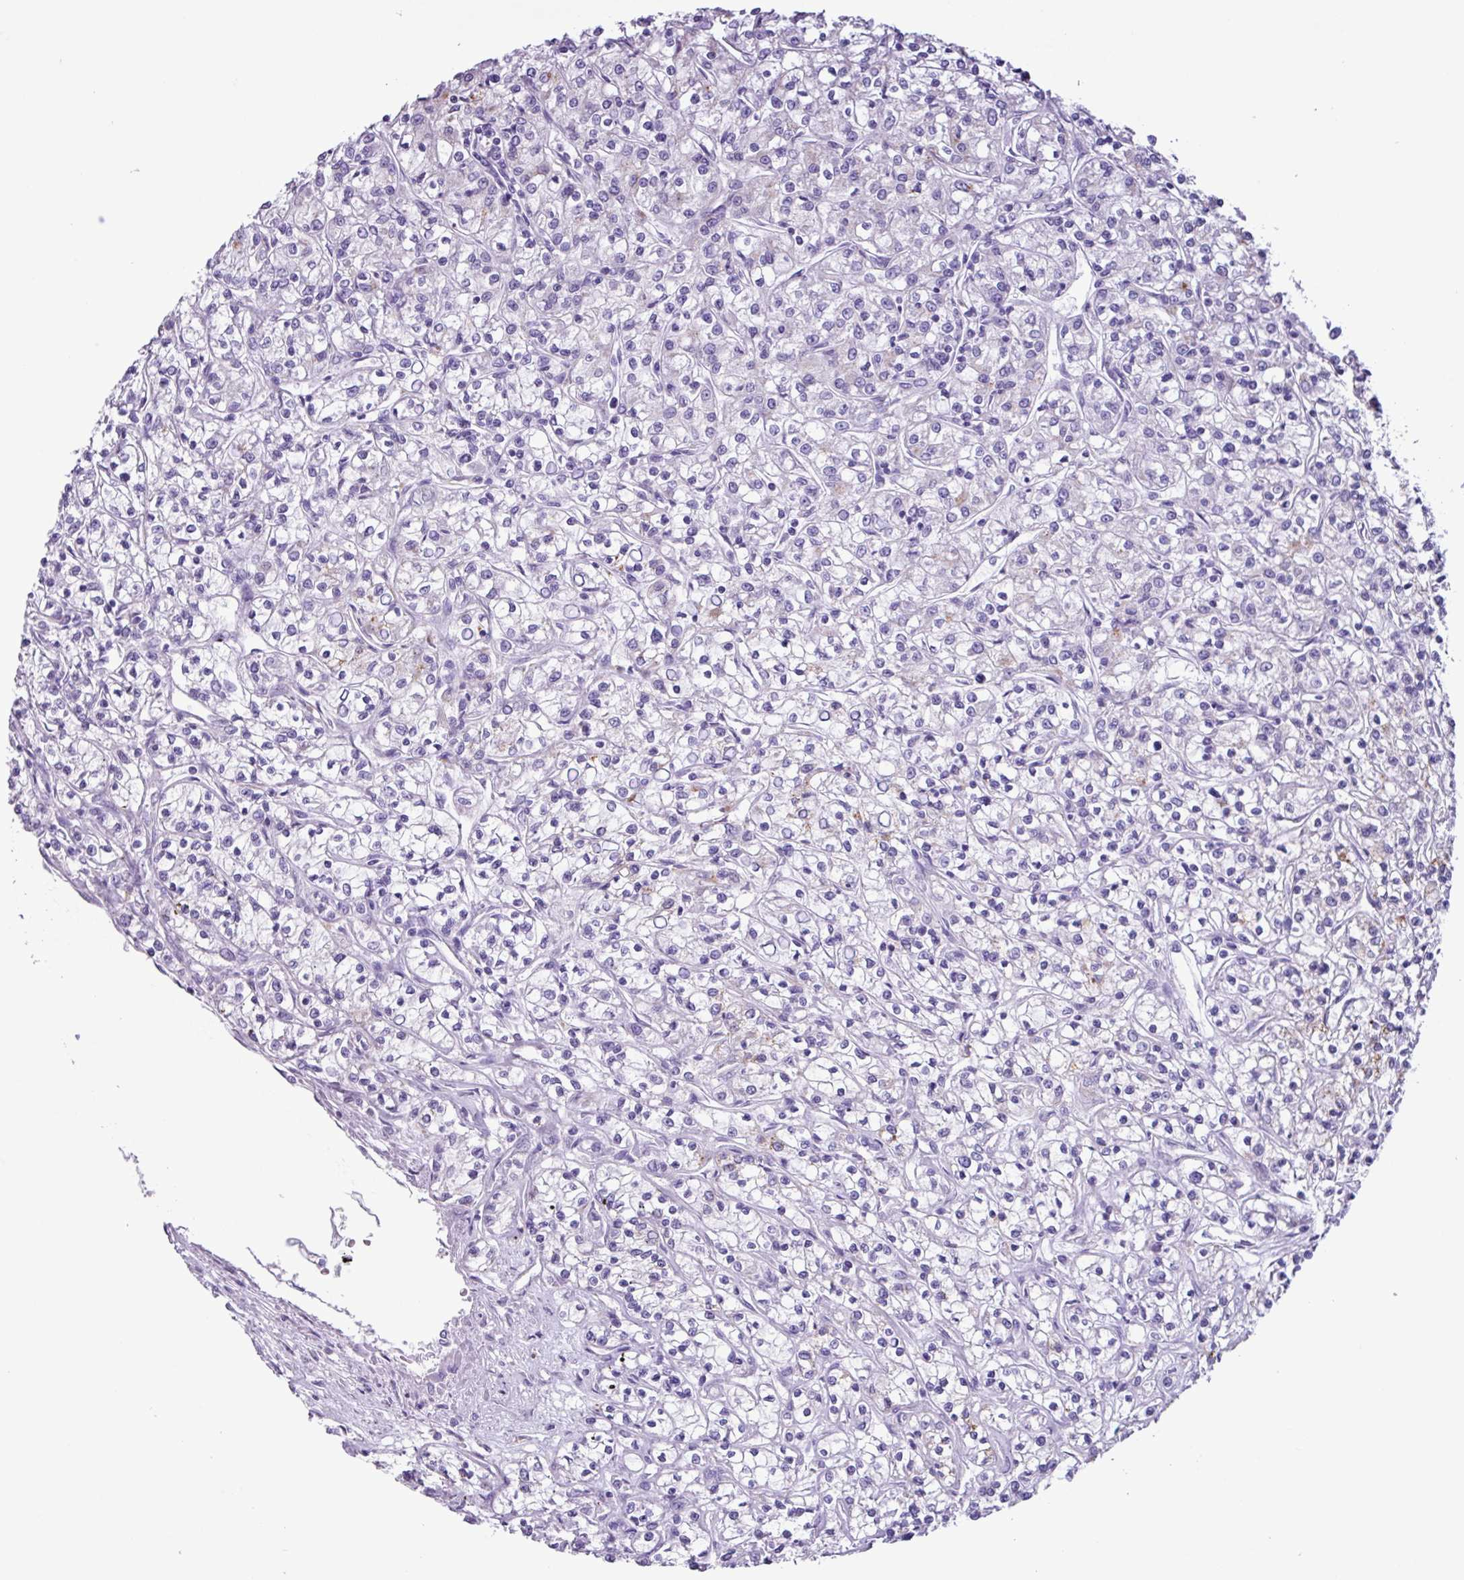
{"staining": {"intensity": "negative", "quantity": "none", "location": "none"}, "tissue": "renal cancer", "cell_type": "Tumor cells", "image_type": "cancer", "snomed": [{"axis": "morphology", "description": "Adenocarcinoma, NOS"}, {"axis": "topography", "description": "Kidney"}], "caption": "This histopathology image is of renal adenocarcinoma stained with IHC to label a protein in brown with the nuclei are counter-stained blue. There is no expression in tumor cells.", "gene": "AGO3", "patient": {"sex": "female", "age": 59}}